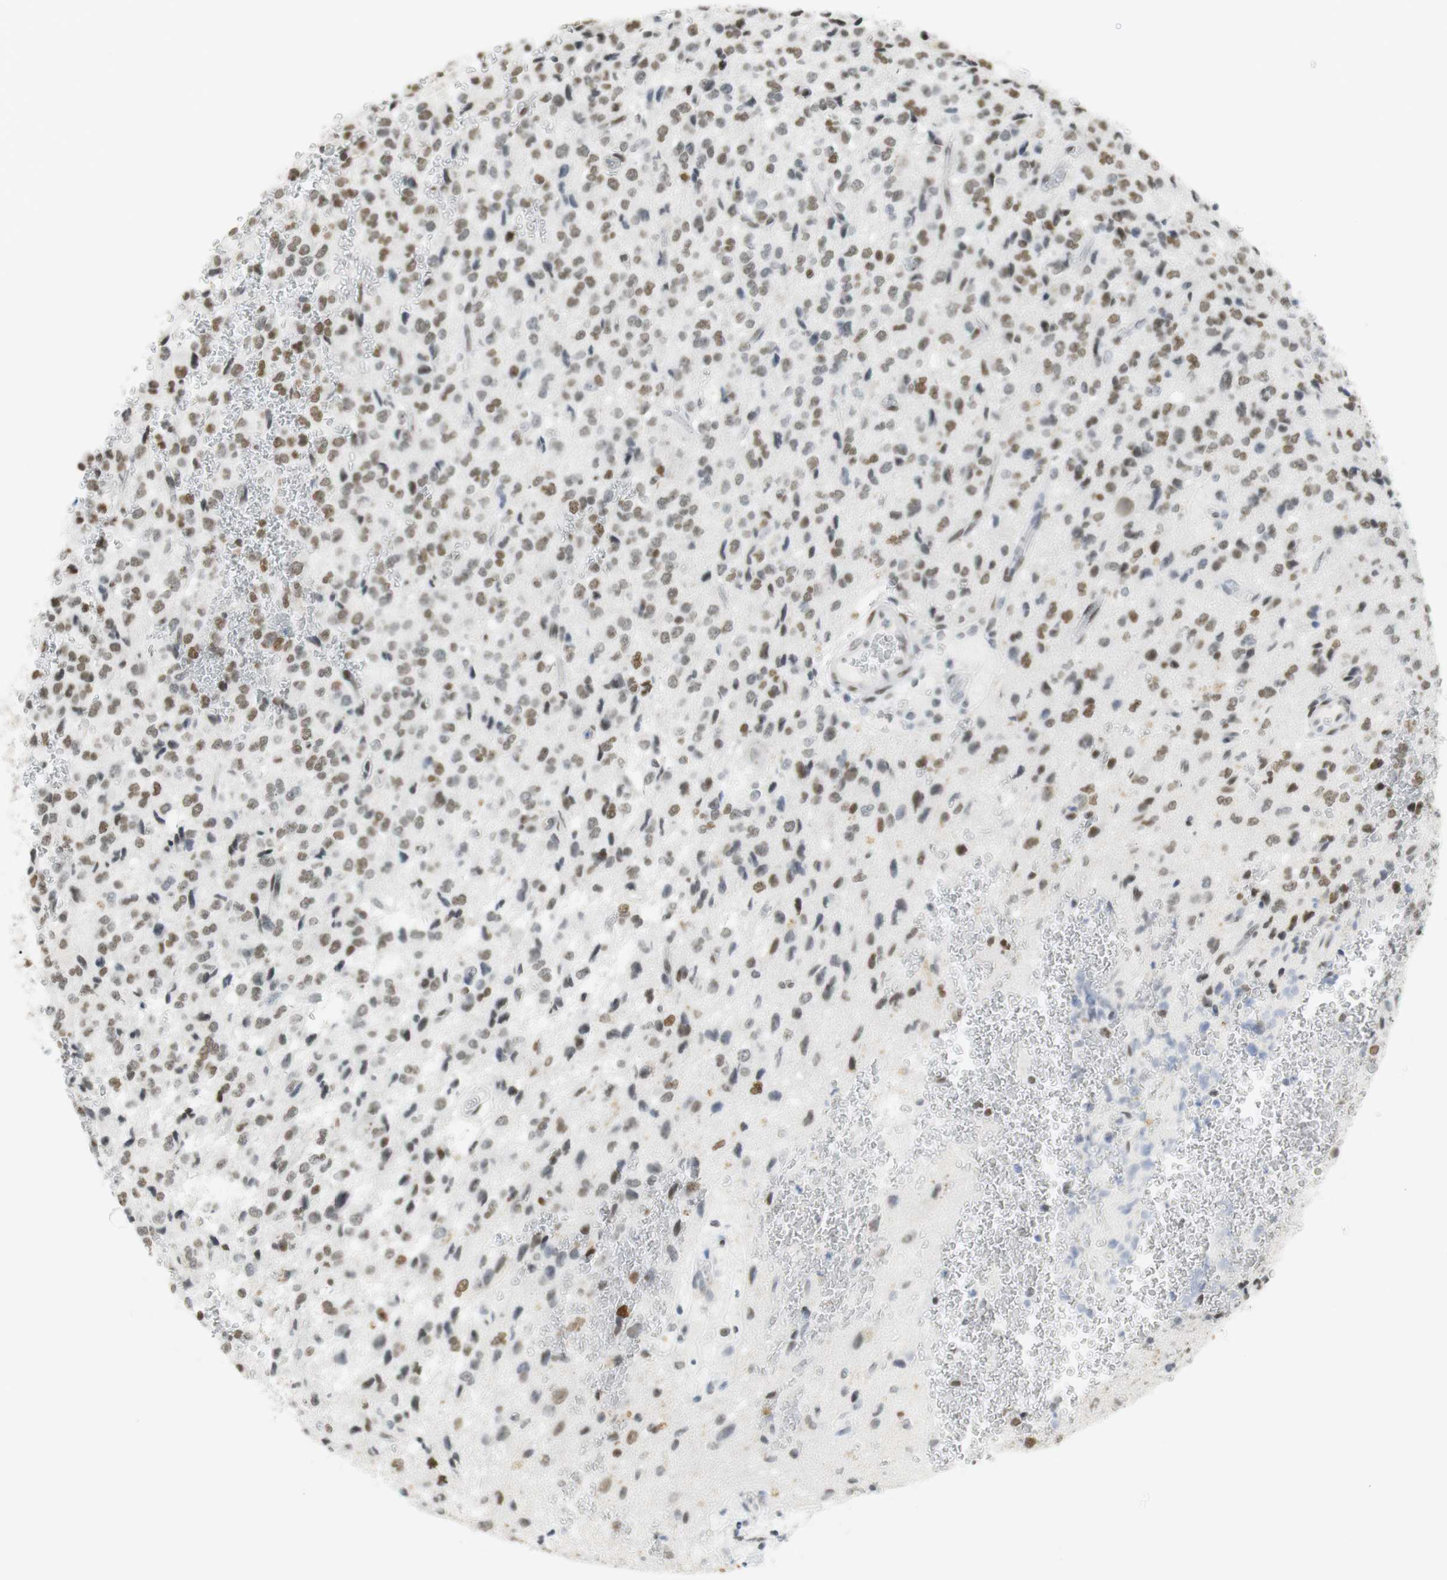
{"staining": {"intensity": "moderate", "quantity": ">75%", "location": "nuclear"}, "tissue": "glioma", "cell_type": "Tumor cells", "image_type": "cancer", "snomed": [{"axis": "morphology", "description": "Glioma, malignant, High grade"}, {"axis": "topography", "description": "pancreas cauda"}], "caption": "Immunohistochemical staining of malignant glioma (high-grade) exhibits medium levels of moderate nuclear protein positivity in about >75% of tumor cells.", "gene": "BMI1", "patient": {"sex": "male", "age": 60}}